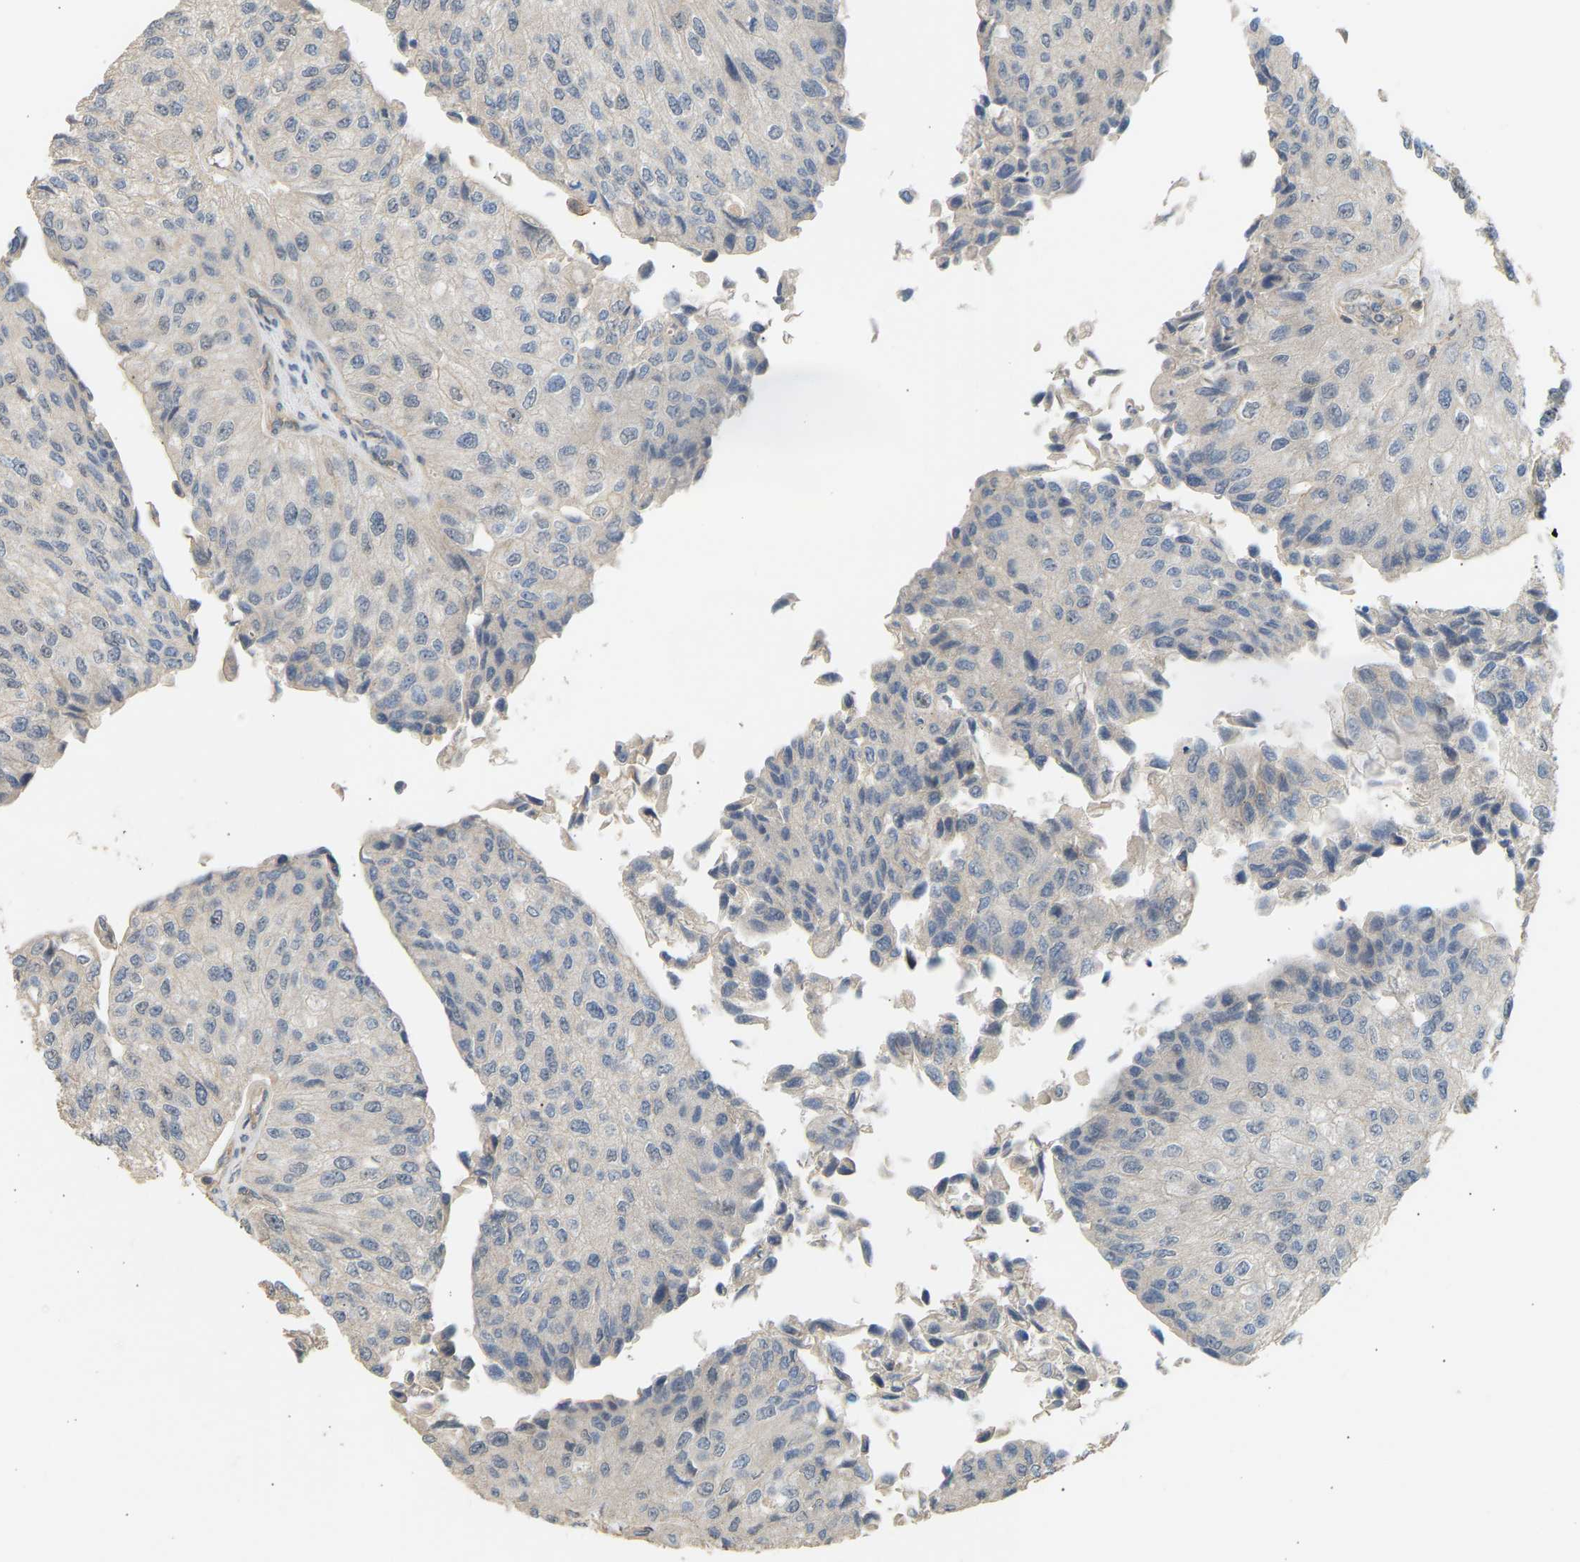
{"staining": {"intensity": "negative", "quantity": "none", "location": "none"}, "tissue": "urothelial cancer", "cell_type": "Tumor cells", "image_type": "cancer", "snomed": [{"axis": "morphology", "description": "Urothelial carcinoma, High grade"}, {"axis": "topography", "description": "Kidney"}, {"axis": "topography", "description": "Urinary bladder"}], "caption": "Urothelial cancer stained for a protein using immunohistochemistry exhibits no positivity tumor cells.", "gene": "RGL1", "patient": {"sex": "male", "age": 77}}